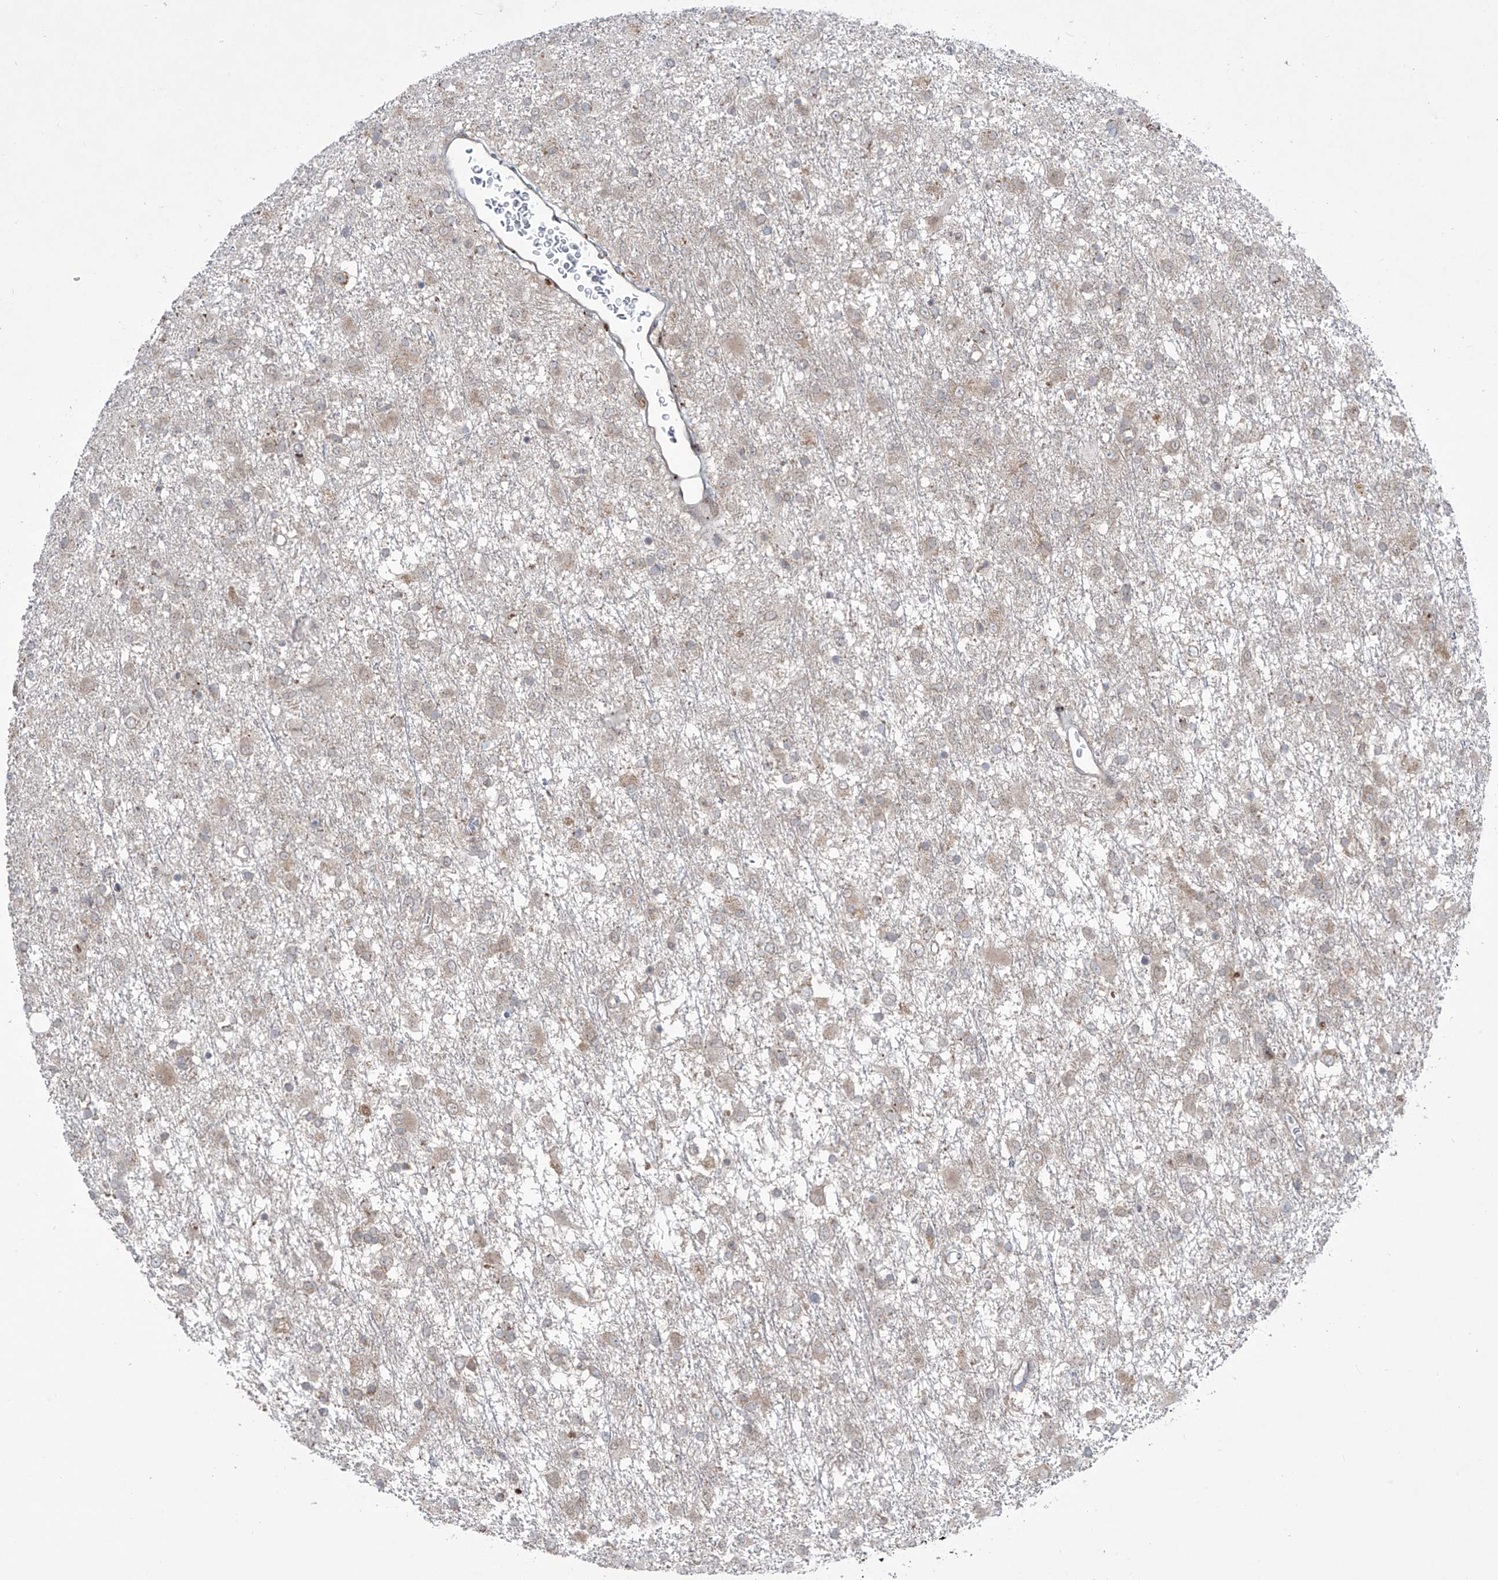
{"staining": {"intensity": "weak", "quantity": "<25%", "location": "cytoplasmic/membranous"}, "tissue": "glioma", "cell_type": "Tumor cells", "image_type": "cancer", "snomed": [{"axis": "morphology", "description": "Glioma, malignant, Low grade"}, {"axis": "topography", "description": "Brain"}], "caption": "Immunohistochemistry of human malignant glioma (low-grade) displays no staining in tumor cells.", "gene": "PPAT", "patient": {"sex": "male", "age": 65}}